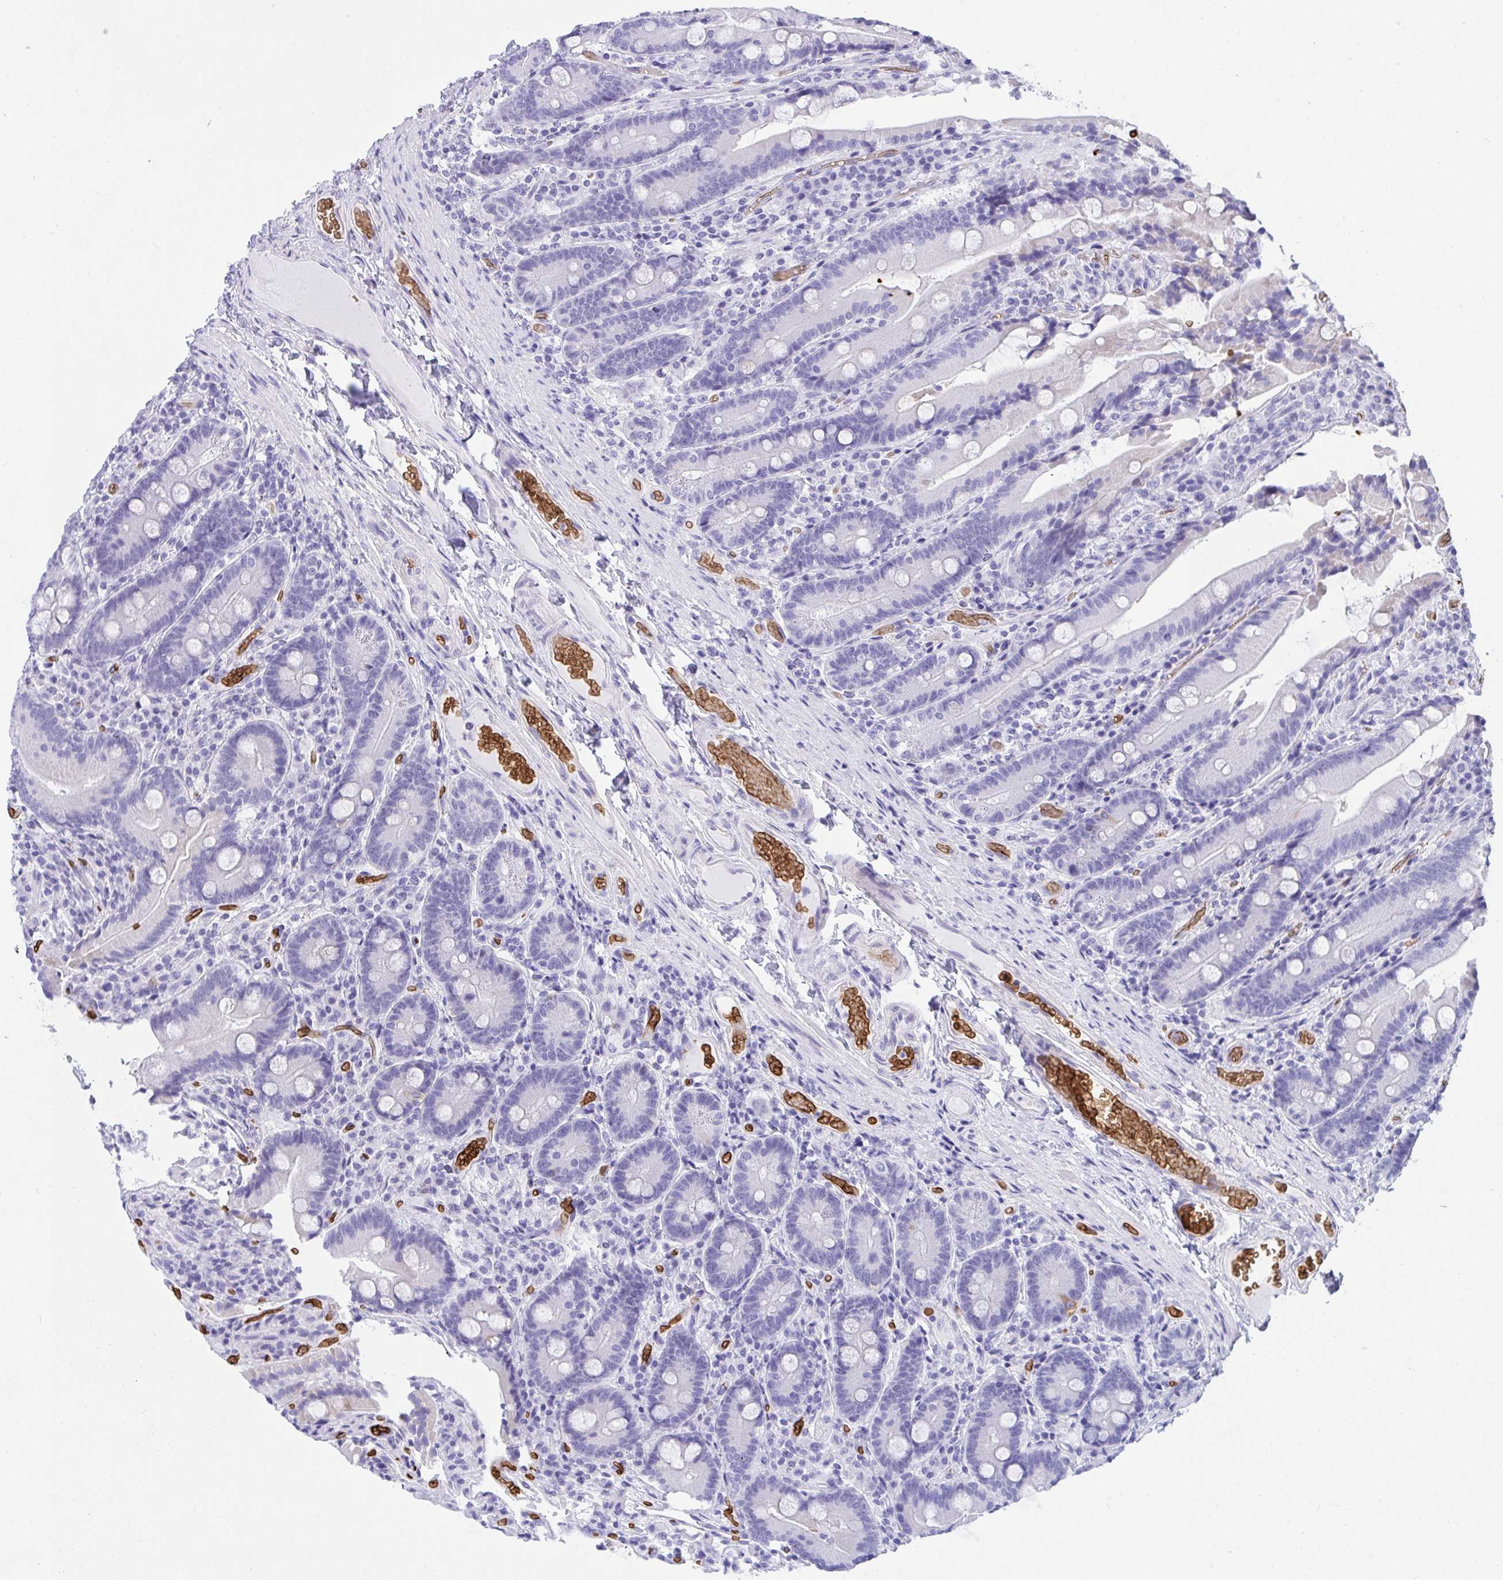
{"staining": {"intensity": "negative", "quantity": "none", "location": "none"}, "tissue": "duodenum", "cell_type": "Glandular cells", "image_type": "normal", "snomed": [{"axis": "morphology", "description": "Normal tissue, NOS"}, {"axis": "topography", "description": "Duodenum"}], "caption": "Glandular cells are negative for protein expression in unremarkable human duodenum. (DAB IHC with hematoxylin counter stain).", "gene": "ANK1", "patient": {"sex": "female", "age": 62}}